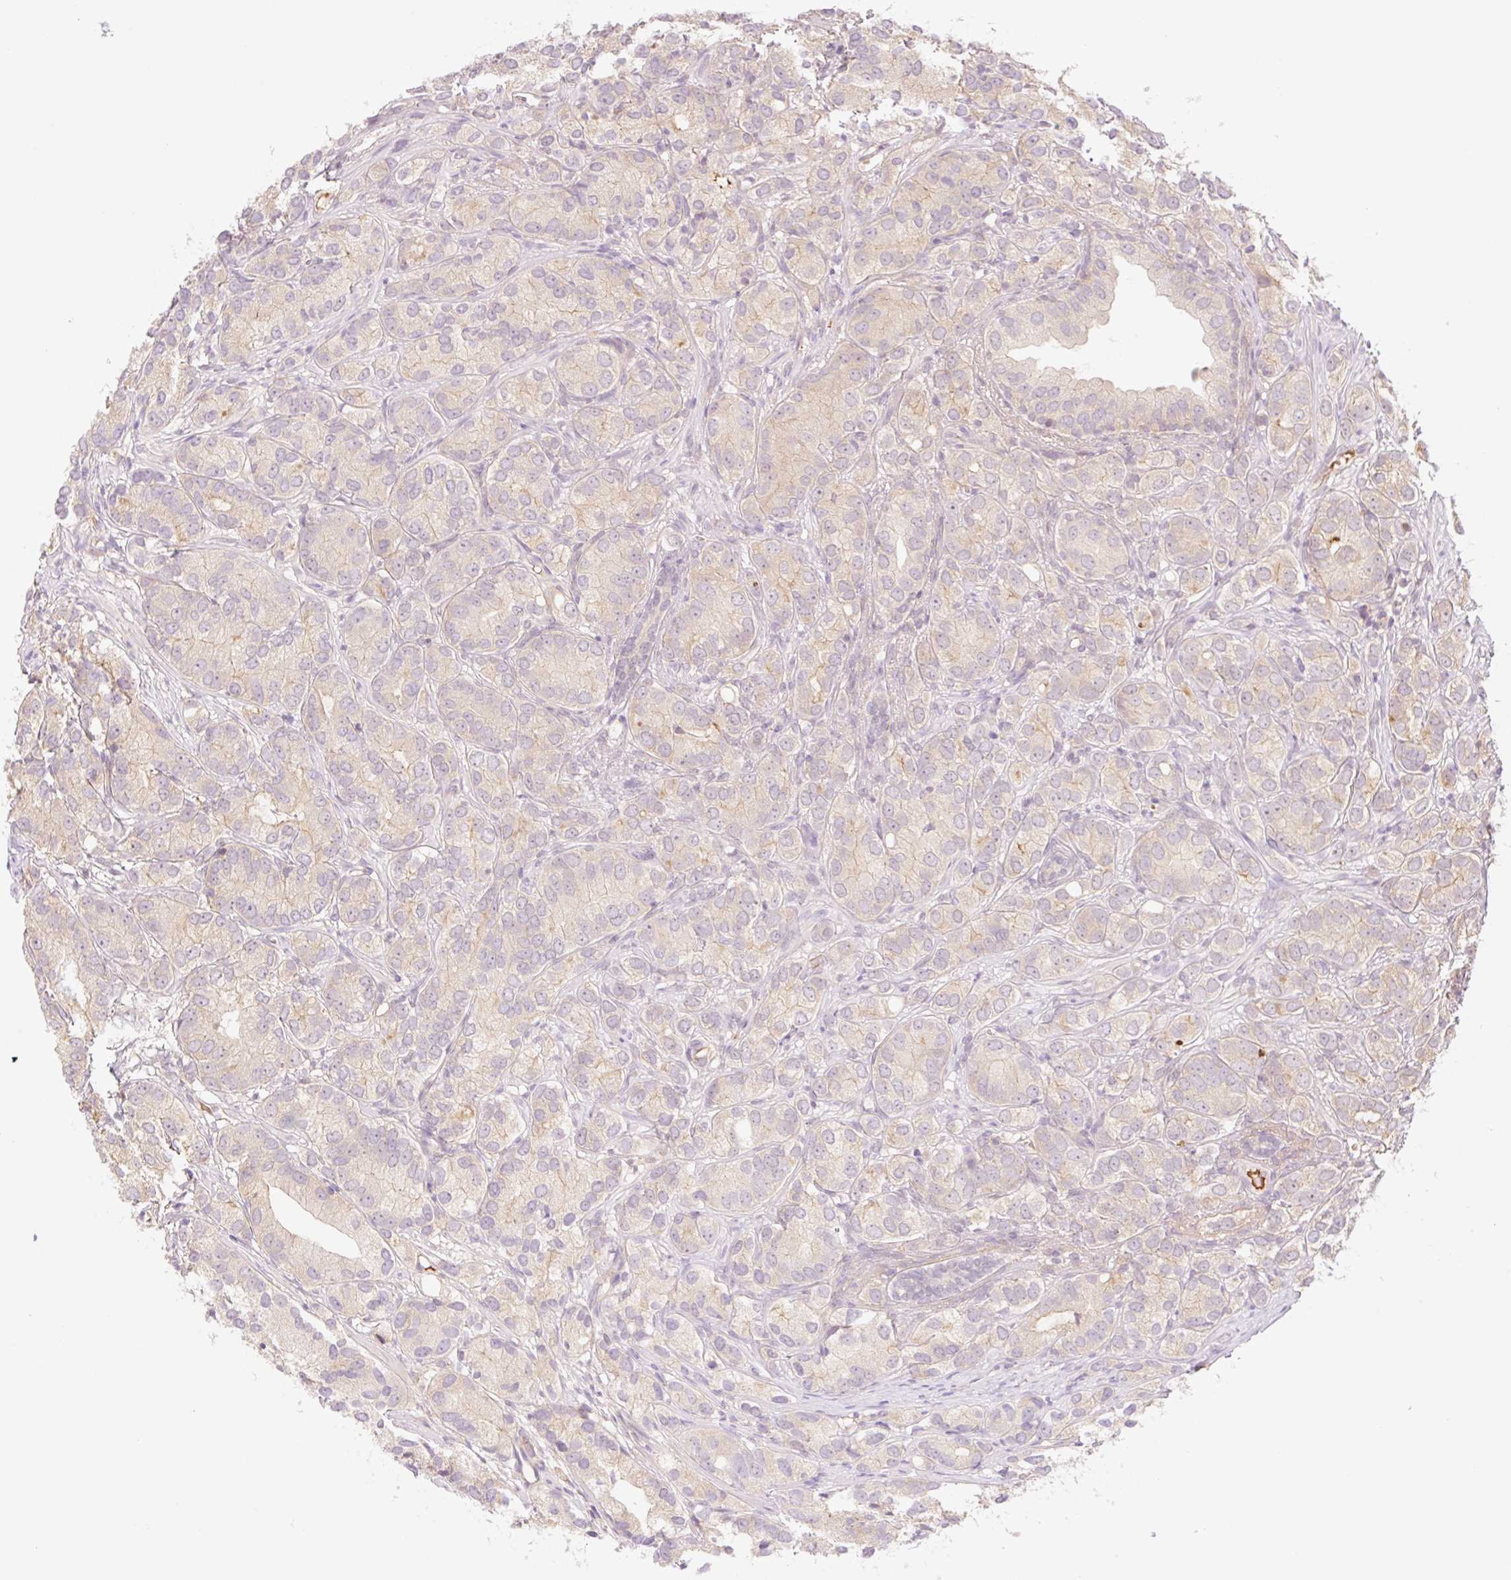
{"staining": {"intensity": "negative", "quantity": "none", "location": "none"}, "tissue": "prostate cancer", "cell_type": "Tumor cells", "image_type": "cancer", "snomed": [{"axis": "morphology", "description": "Adenocarcinoma, High grade"}, {"axis": "topography", "description": "Prostate"}], "caption": "IHC photomicrograph of prostate high-grade adenocarcinoma stained for a protein (brown), which reveals no positivity in tumor cells. (Brightfield microscopy of DAB (3,3'-diaminobenzidine) immunohistochemistry (IHC) at high magnification).", "gene": "HEBP1", "patient": {"sex": "male", "age": 82}}